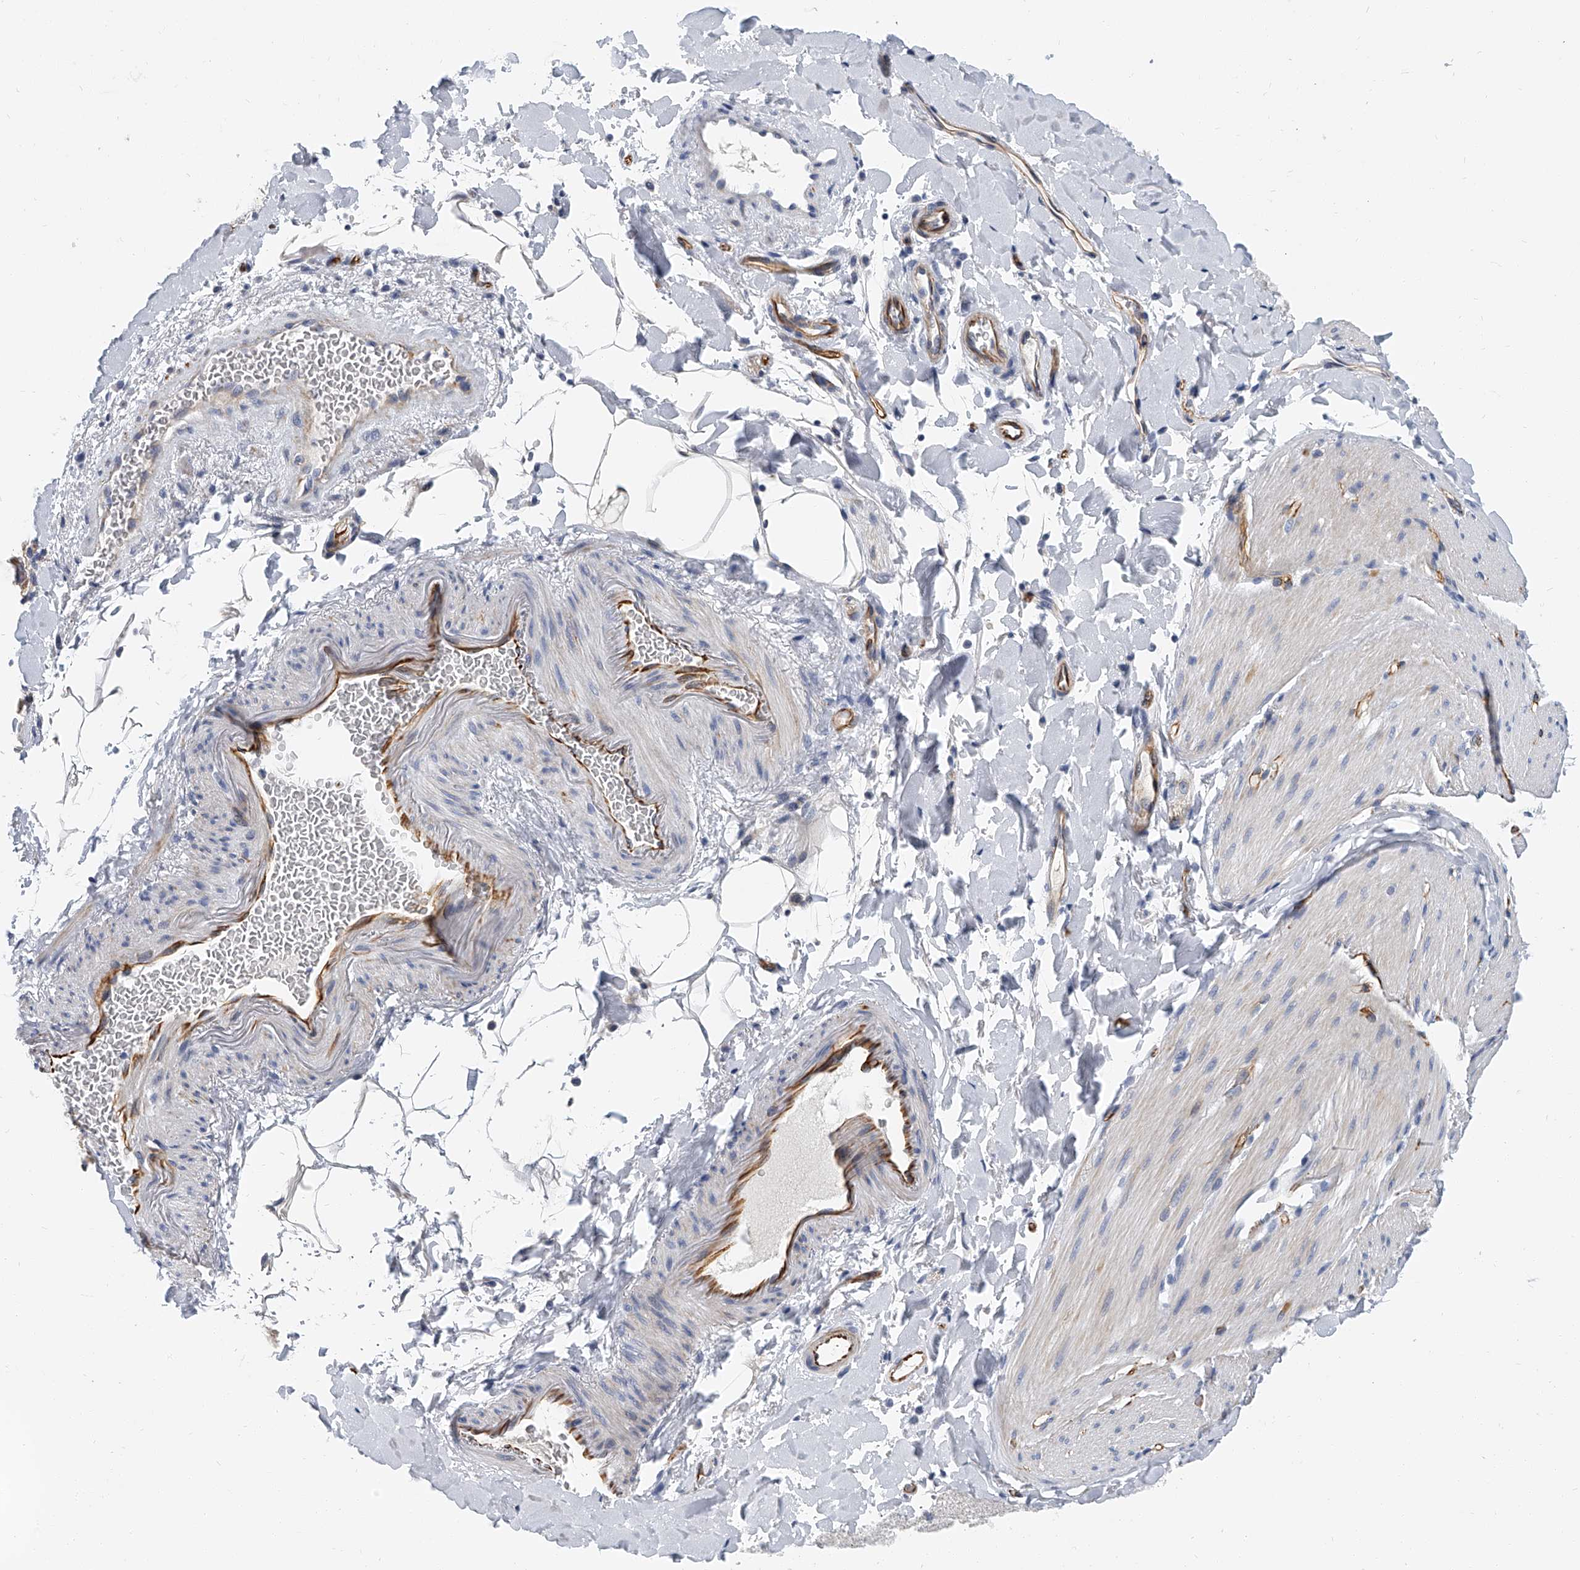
{"staining": {"intensity": "negative", "quantity": "none", "location": "none"}, "tissue": "smooth muscle", "cell_type": "Smooth muscle cells", "image_type": "normal", "snomed": [{"axis": "morphology", "description": "Normal tissue, NOS"}, {"axis": "topography", "description": "Smooth muscle"}, {"axis": "topography", "description": "Small intestine"}], "caption": "This image is of unremarkable smooth muscle stained with IHC to label a protein in brown with the nuclei are counter-stained blue. There is no positivity in smooth muscle cells.", "gene": "KIRREL1", "patient": {"sex": "female", "age": 84}}